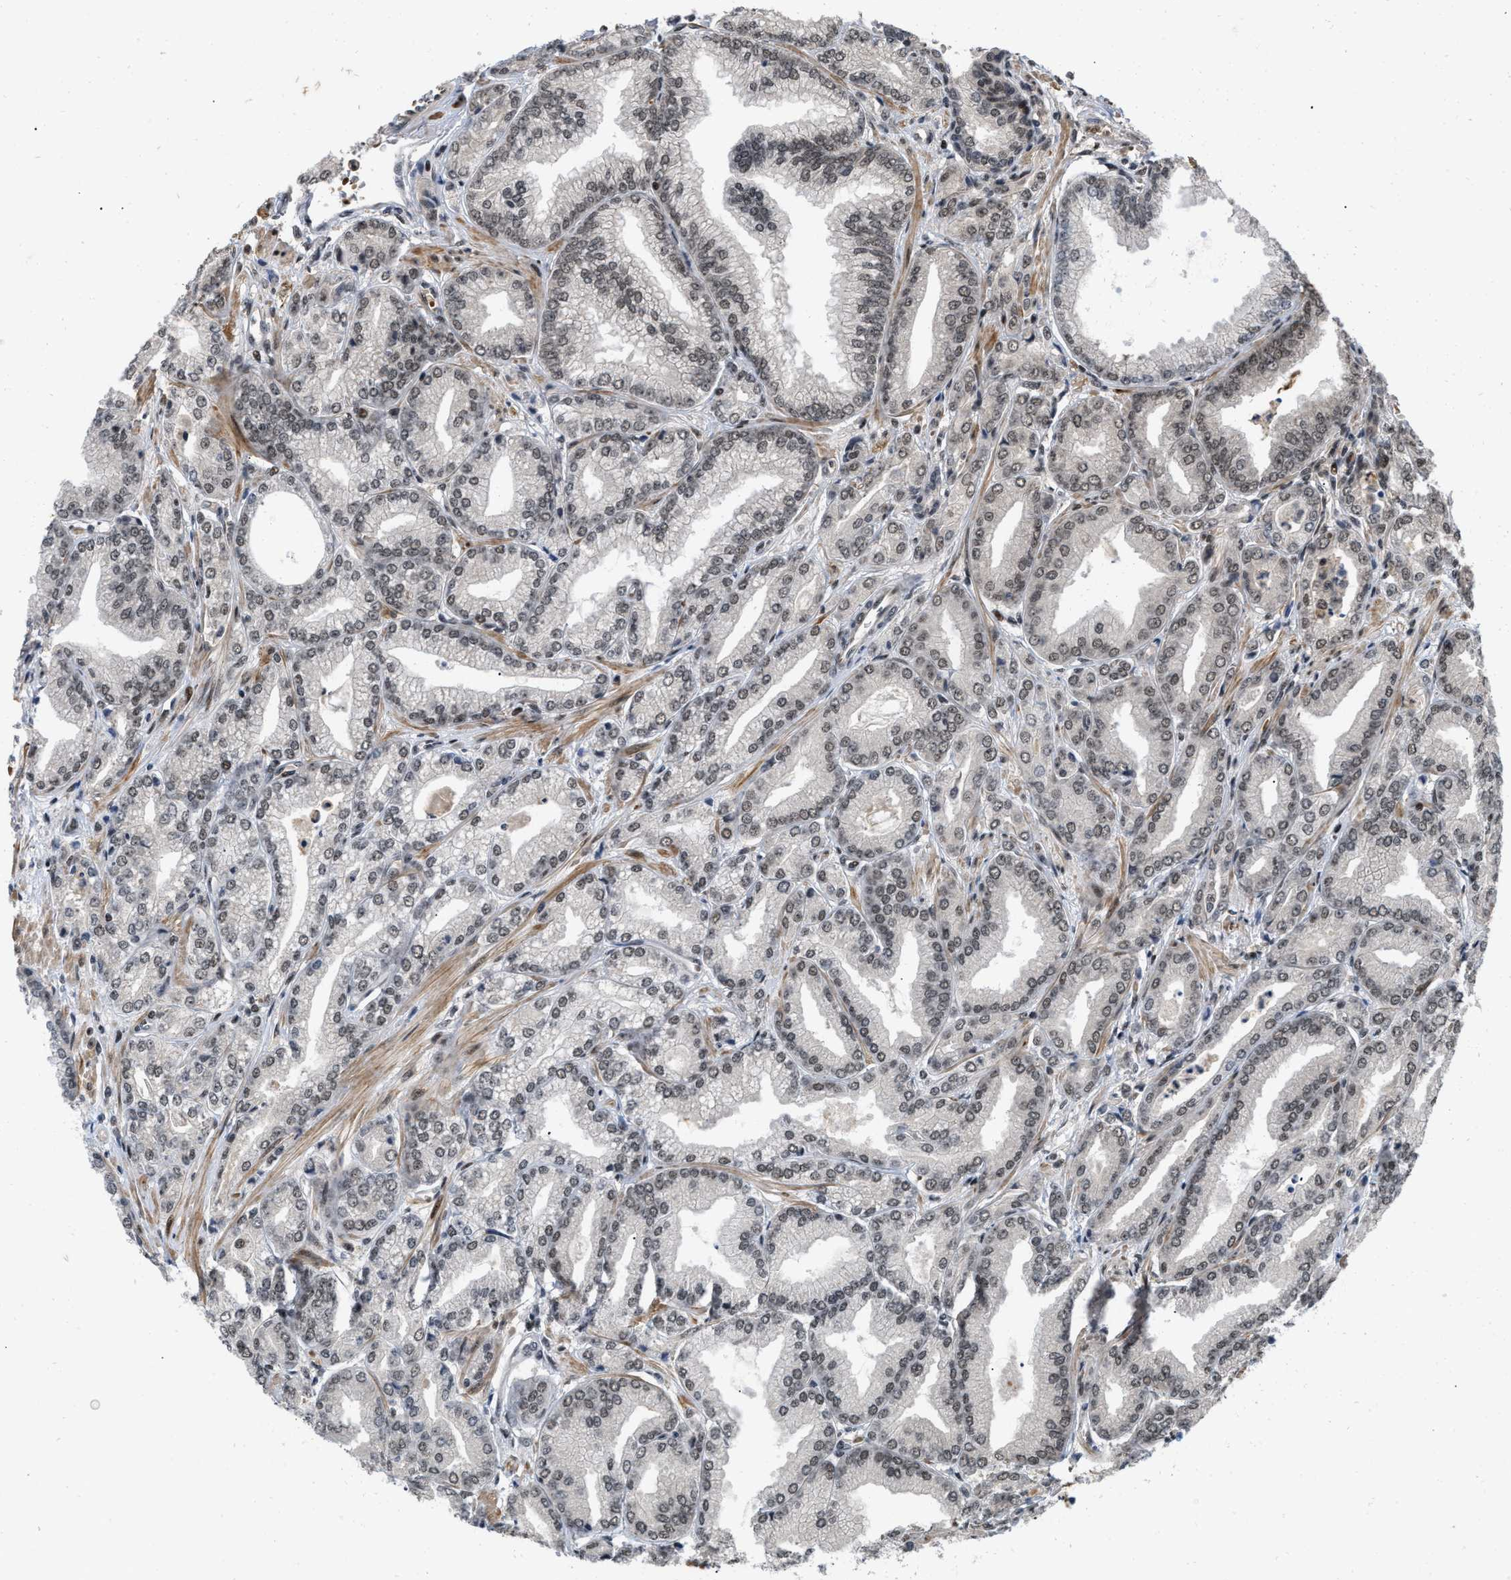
{"staining": {"intensity": "moderate", "quantity": ">75%", "location": "nuclear"}, "tissue": "prostate cancer", "cell_type": "Tumor cells", "image_type": "cancer", "snomed": [{"axis": "morphology", "description": "Adenocarcinoma, Low grade"}, {"axis": "topography", "description": "Prostate"}], "caption": "Prostate low-grade adenocarcinoma stained with a brown dye shows moderate nuclear positive staining in approximately >75% of tumor cells.", "gene": "ANKRD11", "patient": {"sex": "male", "age": 52}}